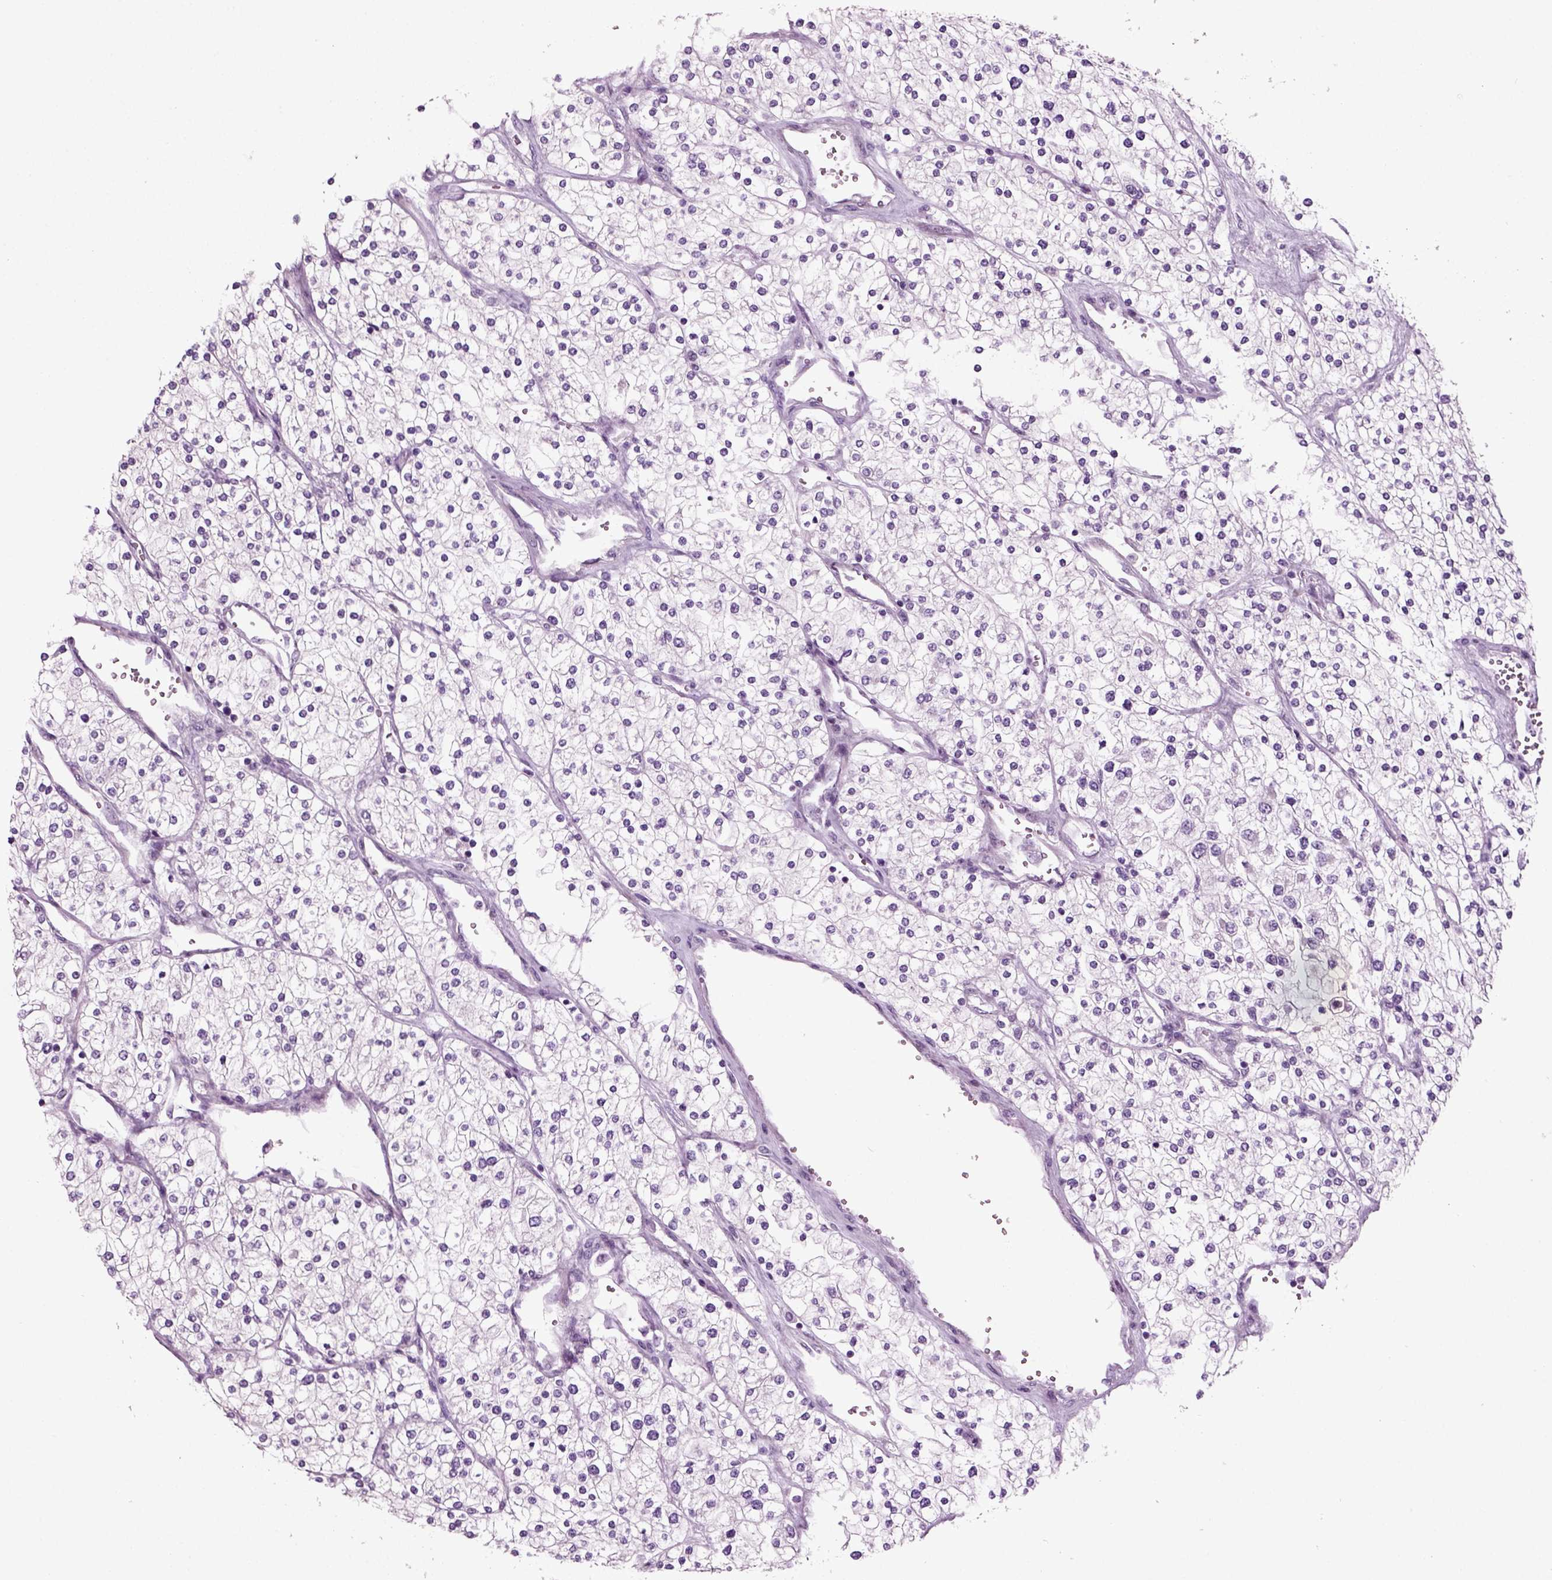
{"staining": {"intensity": "negative", "quantity": "none", "location": "none"}, "tissue": "renal cancer", "cell_type": "Tumor cells", "image_type": "cancer", "snomed": [{"axis": "morphology", "description": "Adenocarcinoma, NOS"}, {"axis": "topography", "description": "Kidney"}], "caption": "IHC of renal cancer (adenocarcinoma) displays no positivity in tumor cells. Brightfield microscopy of IHC stained with DAB (3,3'-diaminobenzidine) (brown) and hematoxylin (blue), captured at high magnification.", "gene": "ARID3A", "patient": {"sex": "male", "age": 80}}